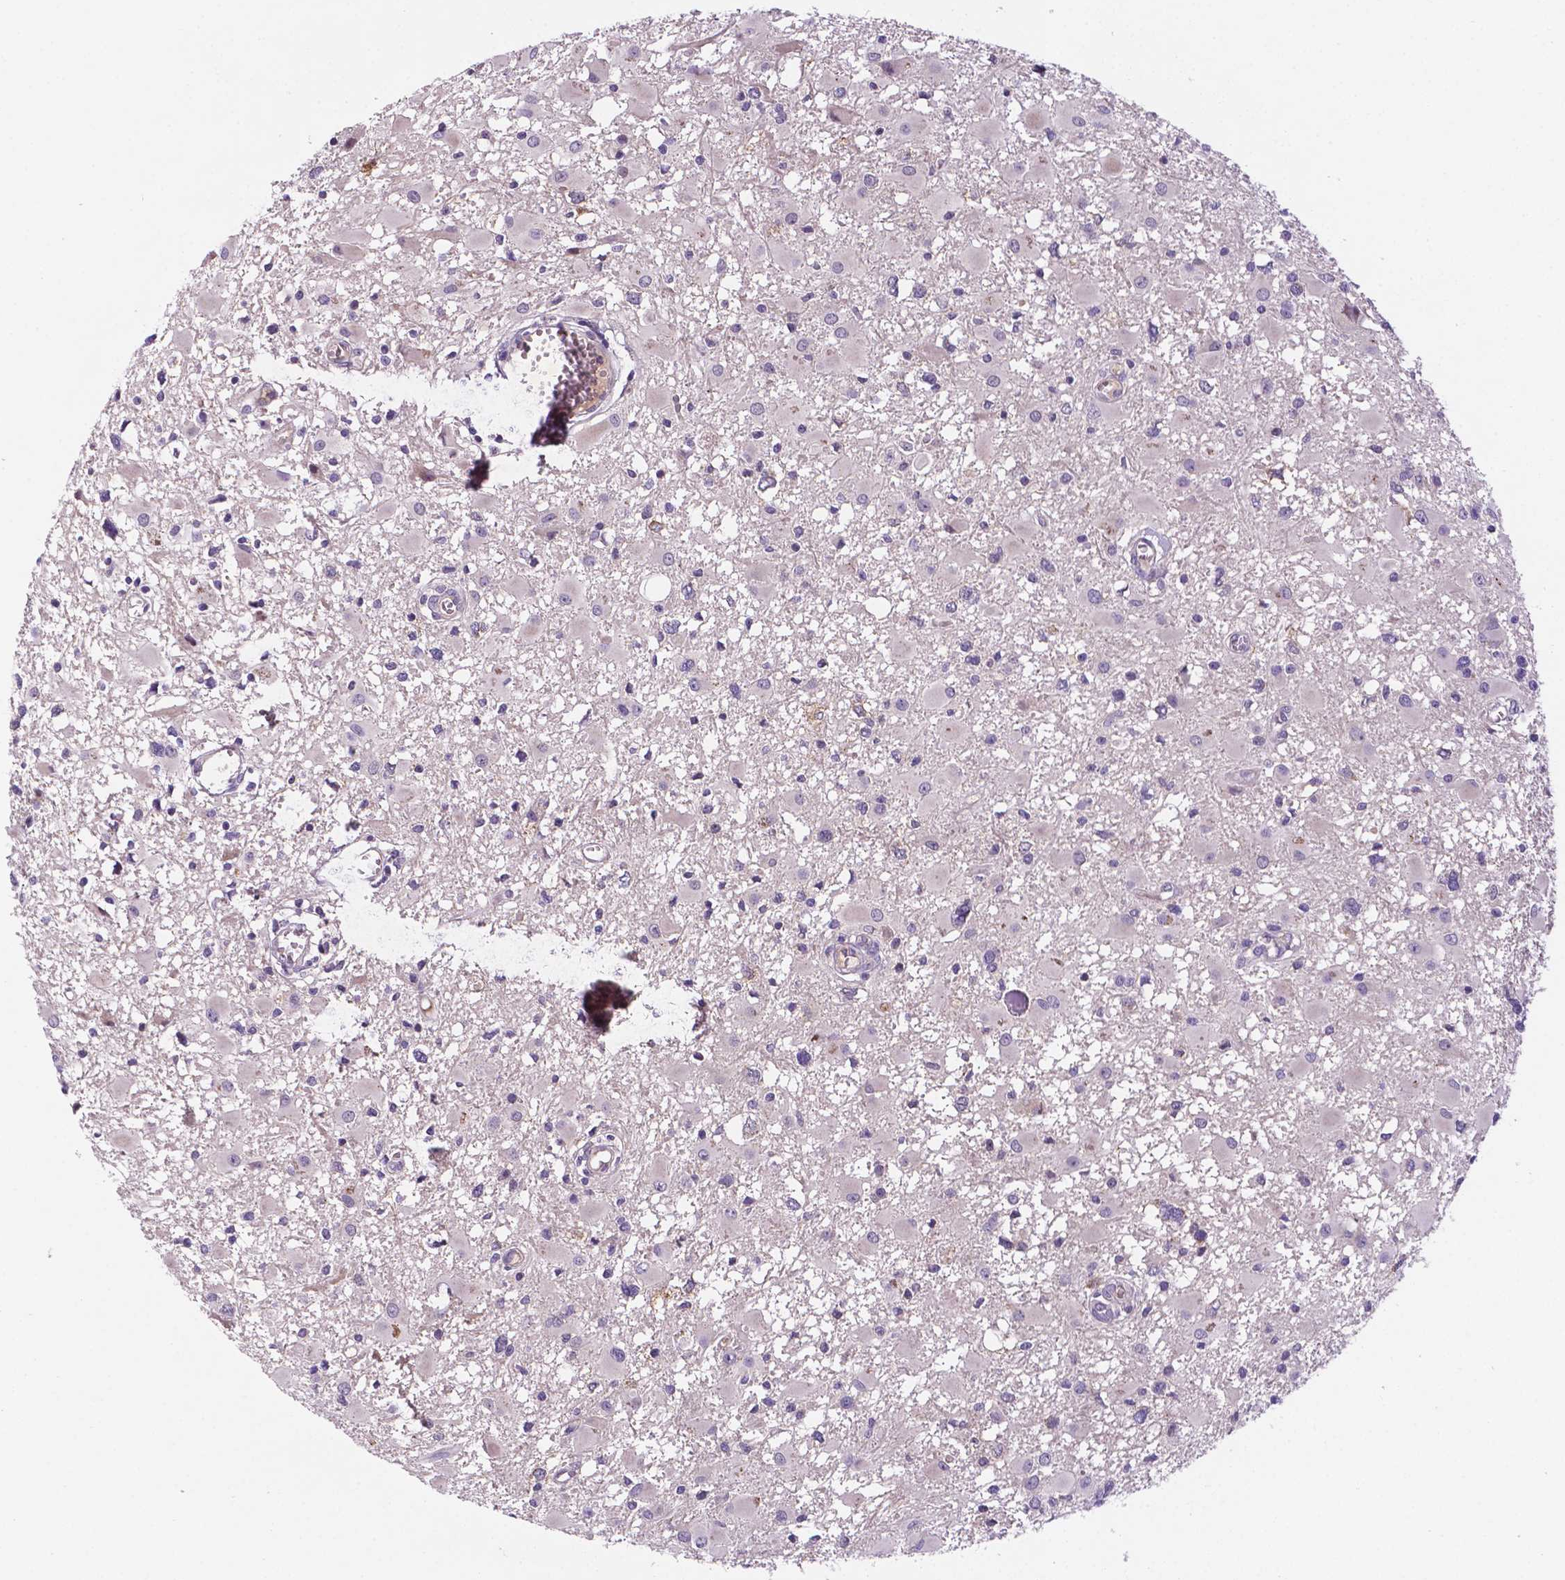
{"staining": {"intensity": "negative", "quantity": "none", "location": "none"}, "tissue": "glioma", "cell_type": "Tumor cells", "image_type": "cancer", "snomed": [{"axis": "morphology", "description": "Glioma, malignant, High grade"}, {"axis": "topography", "description": "Brain"}], "caption": "A histopathology image of malignant glioma (high-grade) stained for a protein exhibits no brown staining in tumor cells.", "gene": "TM4SF20", "patient": {"sex": "male", "age": 54}}